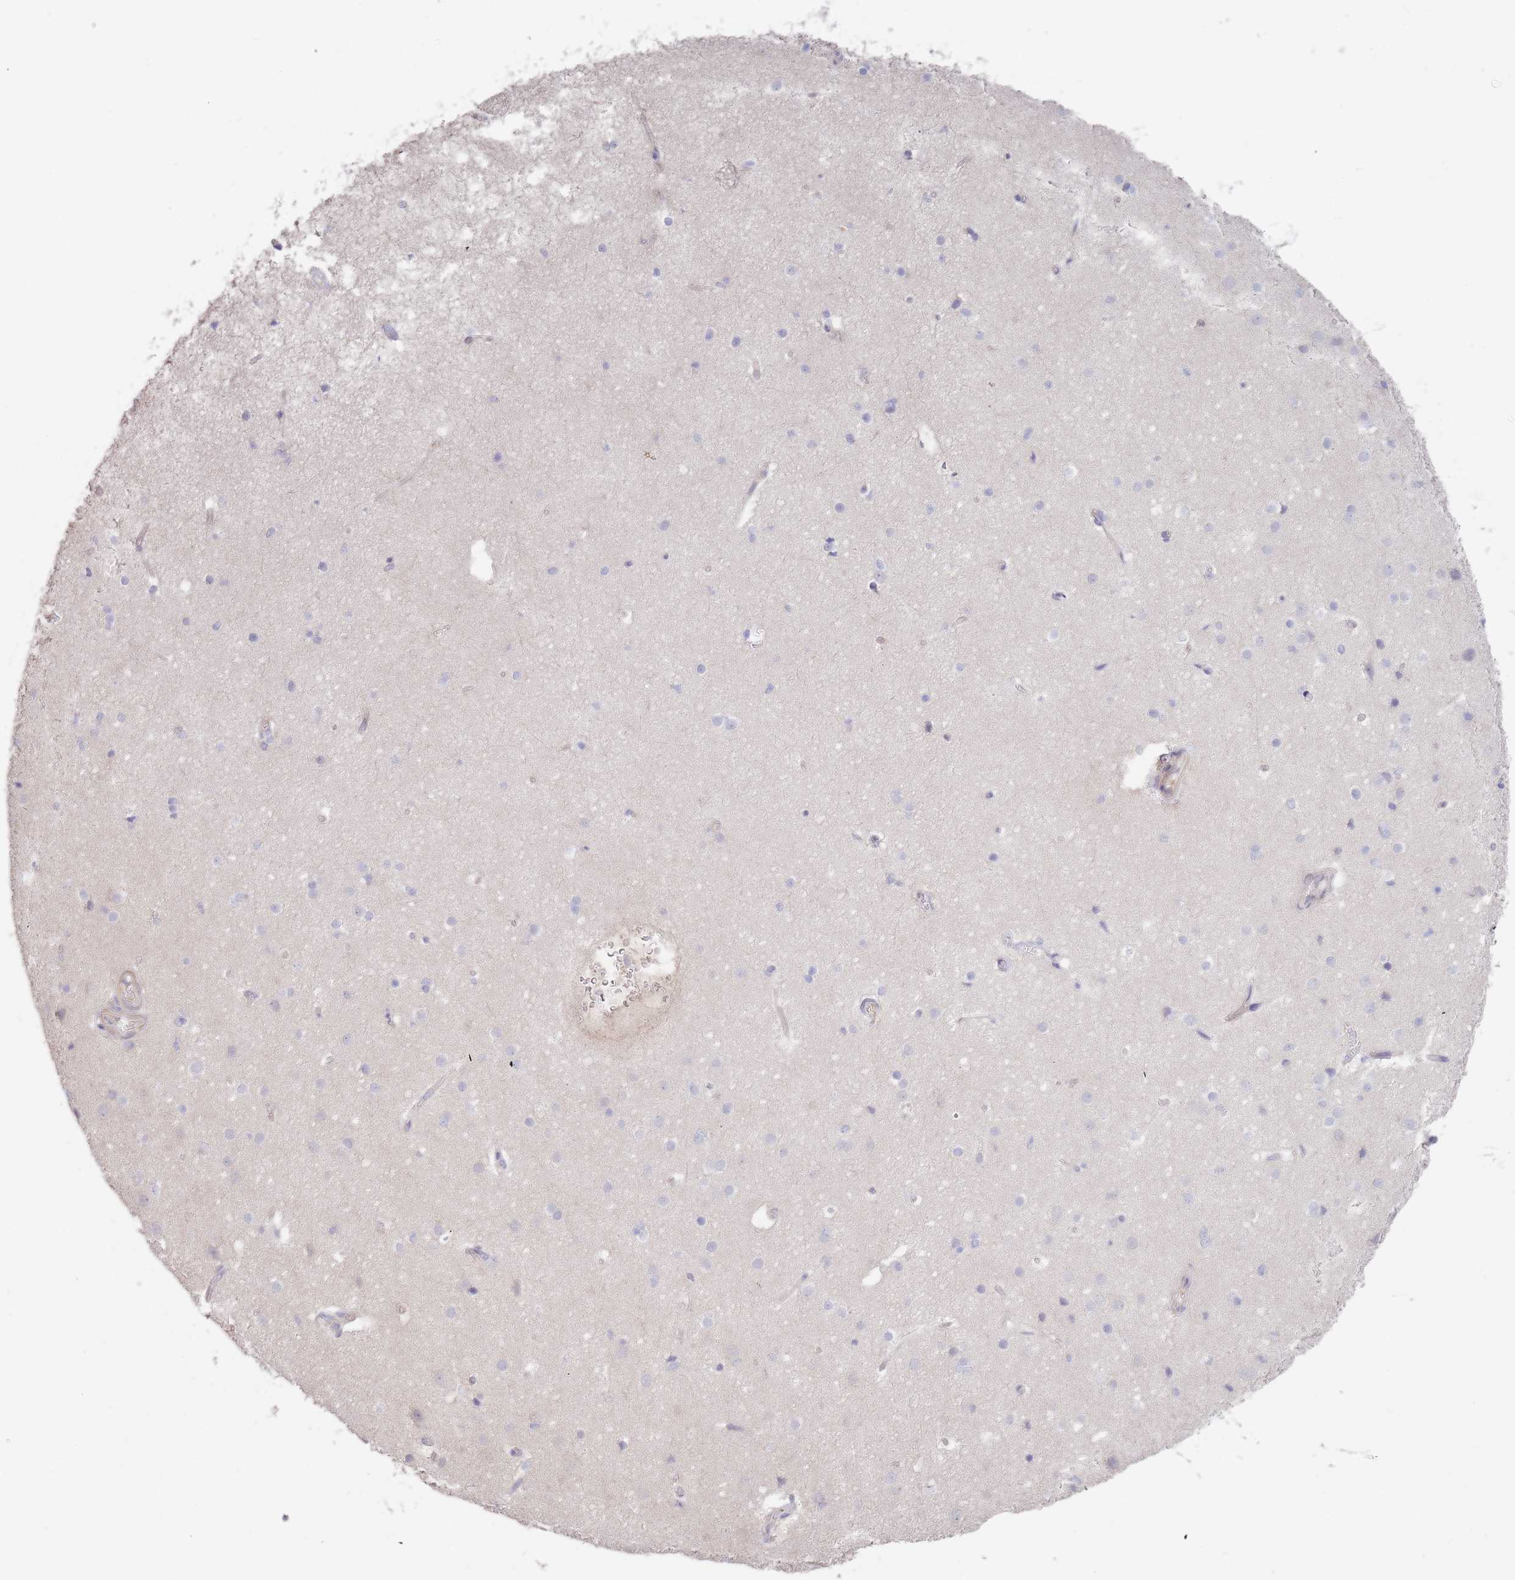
{"staining": {"intensity": "negative", "quantity": "none", "location": "none"}, "tissue": "cerebral cortex", "cell_type": "Endothelial cells", "image_type": "normal", "snomed": [{"axis": "morphology", "description": "Normal tissue, NOS"}, {"axis": "topography", "description": "Cerebral cortex"}], "caption": "The immunohistochemistry histopathology image has no significant positivity in endothelial cells of cerebral cortex.", "gene": "ZNF281", "patient": {"sex": "male", "age": 37}}